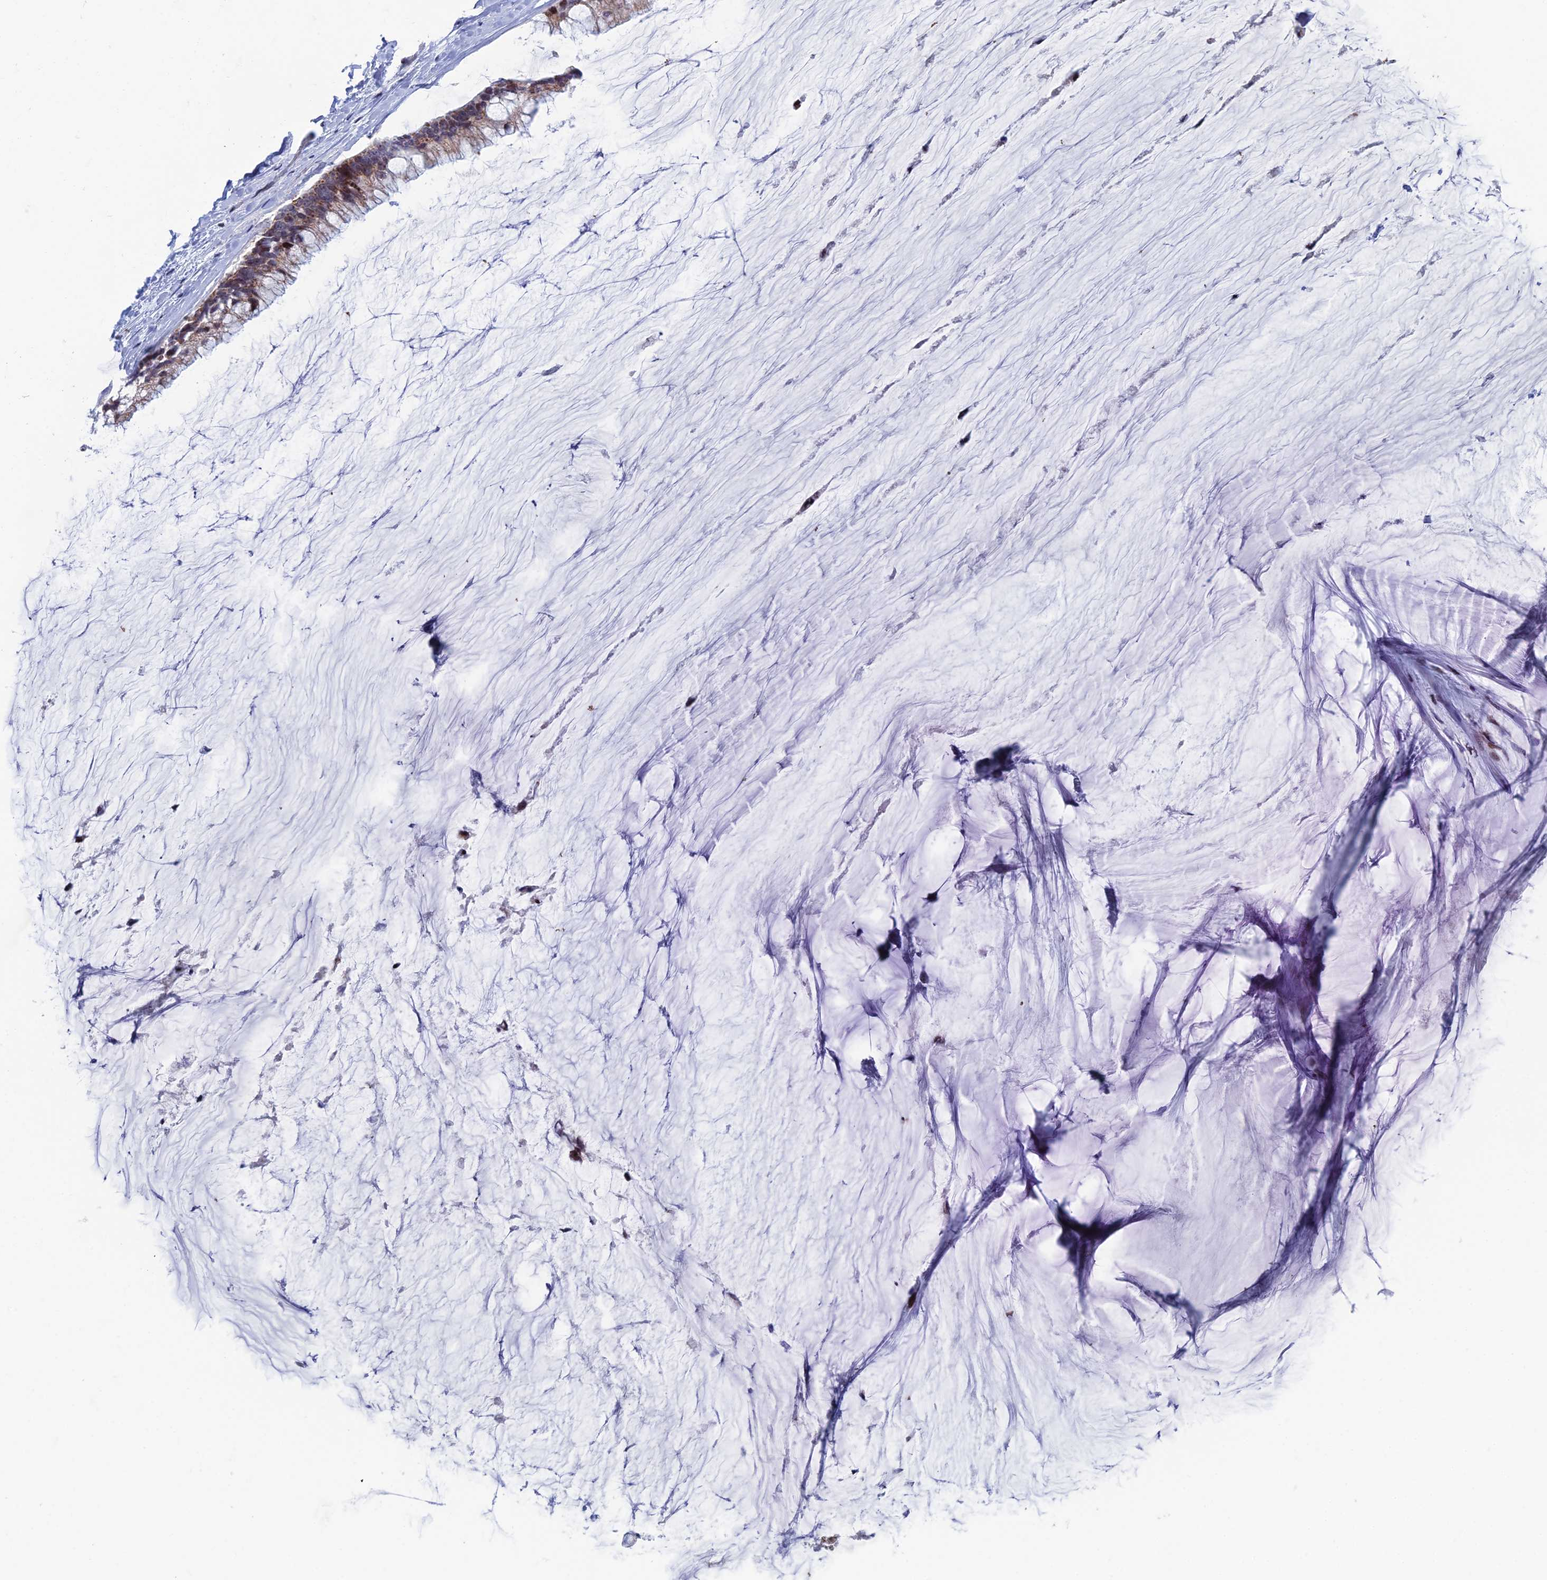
{"staining": {"intensity": "moderate", "quantity": ">75%", "location": "cytoplasmic/membranous,nuclear"}, "tissue": "ovarian cancer", "cell_type": "Tumor cells", "image_type": "cancer", "snomed": [{"axis": "morphology", "description": "Cystadenocarcinoma, mucinous, NOS"}, {"axis": "topography", "description": "Ovary"}], "caption": "A brown stain labels moderate cytoplasmic/membranous and nuclear expression of a protein in ovarian cancer tumor cells. (brown staining indicates protein expression, while blue staining denotes nuclei).", "gene": "AFF3", "patient": {"sex": "female", "age": 39}}